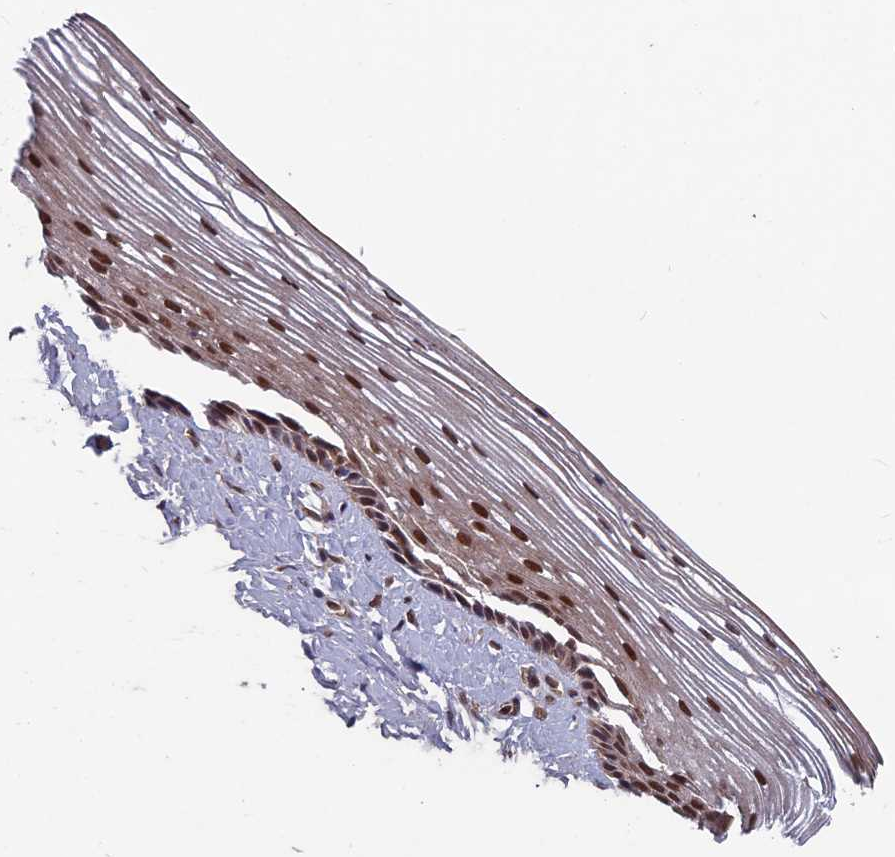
{"staining": {"intensity": "moderate", "quantity": ">75%", "location": "nuclear"}, "tissue": "vagina", "cell_type": "Squamous epithelial cells", "image_type": "normal", "snomed": [{"axis": "morphology", "description": "Normal tissue, NOS"}, {"axis": "topography", "description": "Vagina"}], "caption": "IHC image of normal vagina: vagina stained using immunohistochemistry (IHC) shows medium levels of moderate protein expression localized specifically in the nuclear of squamous epithelial cells, appearing as a nuclear brown color.", "gene": "FAM53C", "patient": {"sex": "female", "age": 46}}